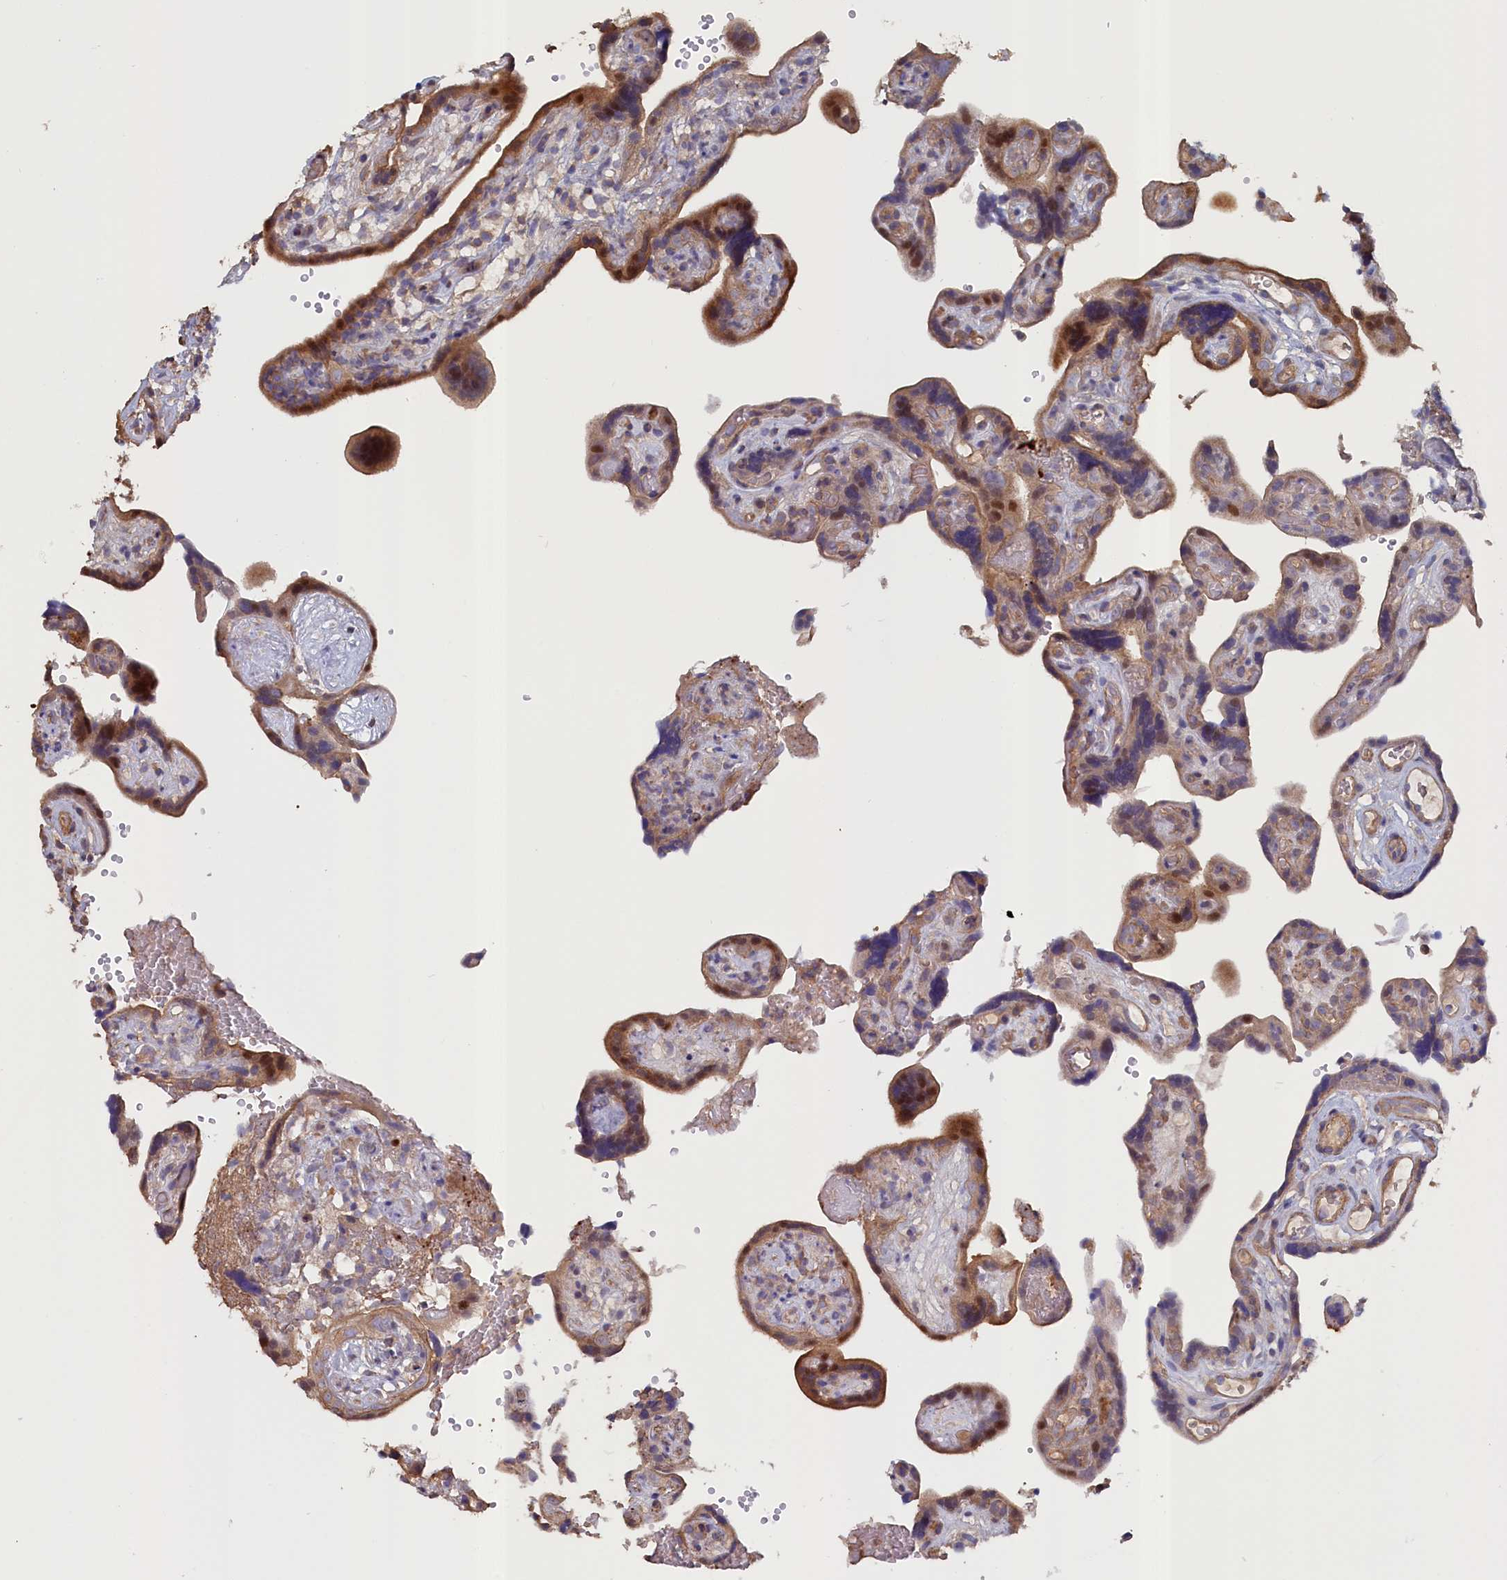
{"staining": {"intensity": "weak", "quantity": ">75%", "location": "cytoplasmic/membranous"}, "tissue": "placenta", "cell_type": "Decidual cells", "image_type": "normal", "snomed": [{"axis": "morphology", "description": "Normal tissue, NOS"}, {"axis": "topography", "description": "Placenta"}], "caption": "Protein analysis of normal placenta shows weak cytoplasmic/membranous expression in approximately >75% of decidual cells.", "gene": "ANKRD2", "patient": {"sex": "female", "age": 30}}